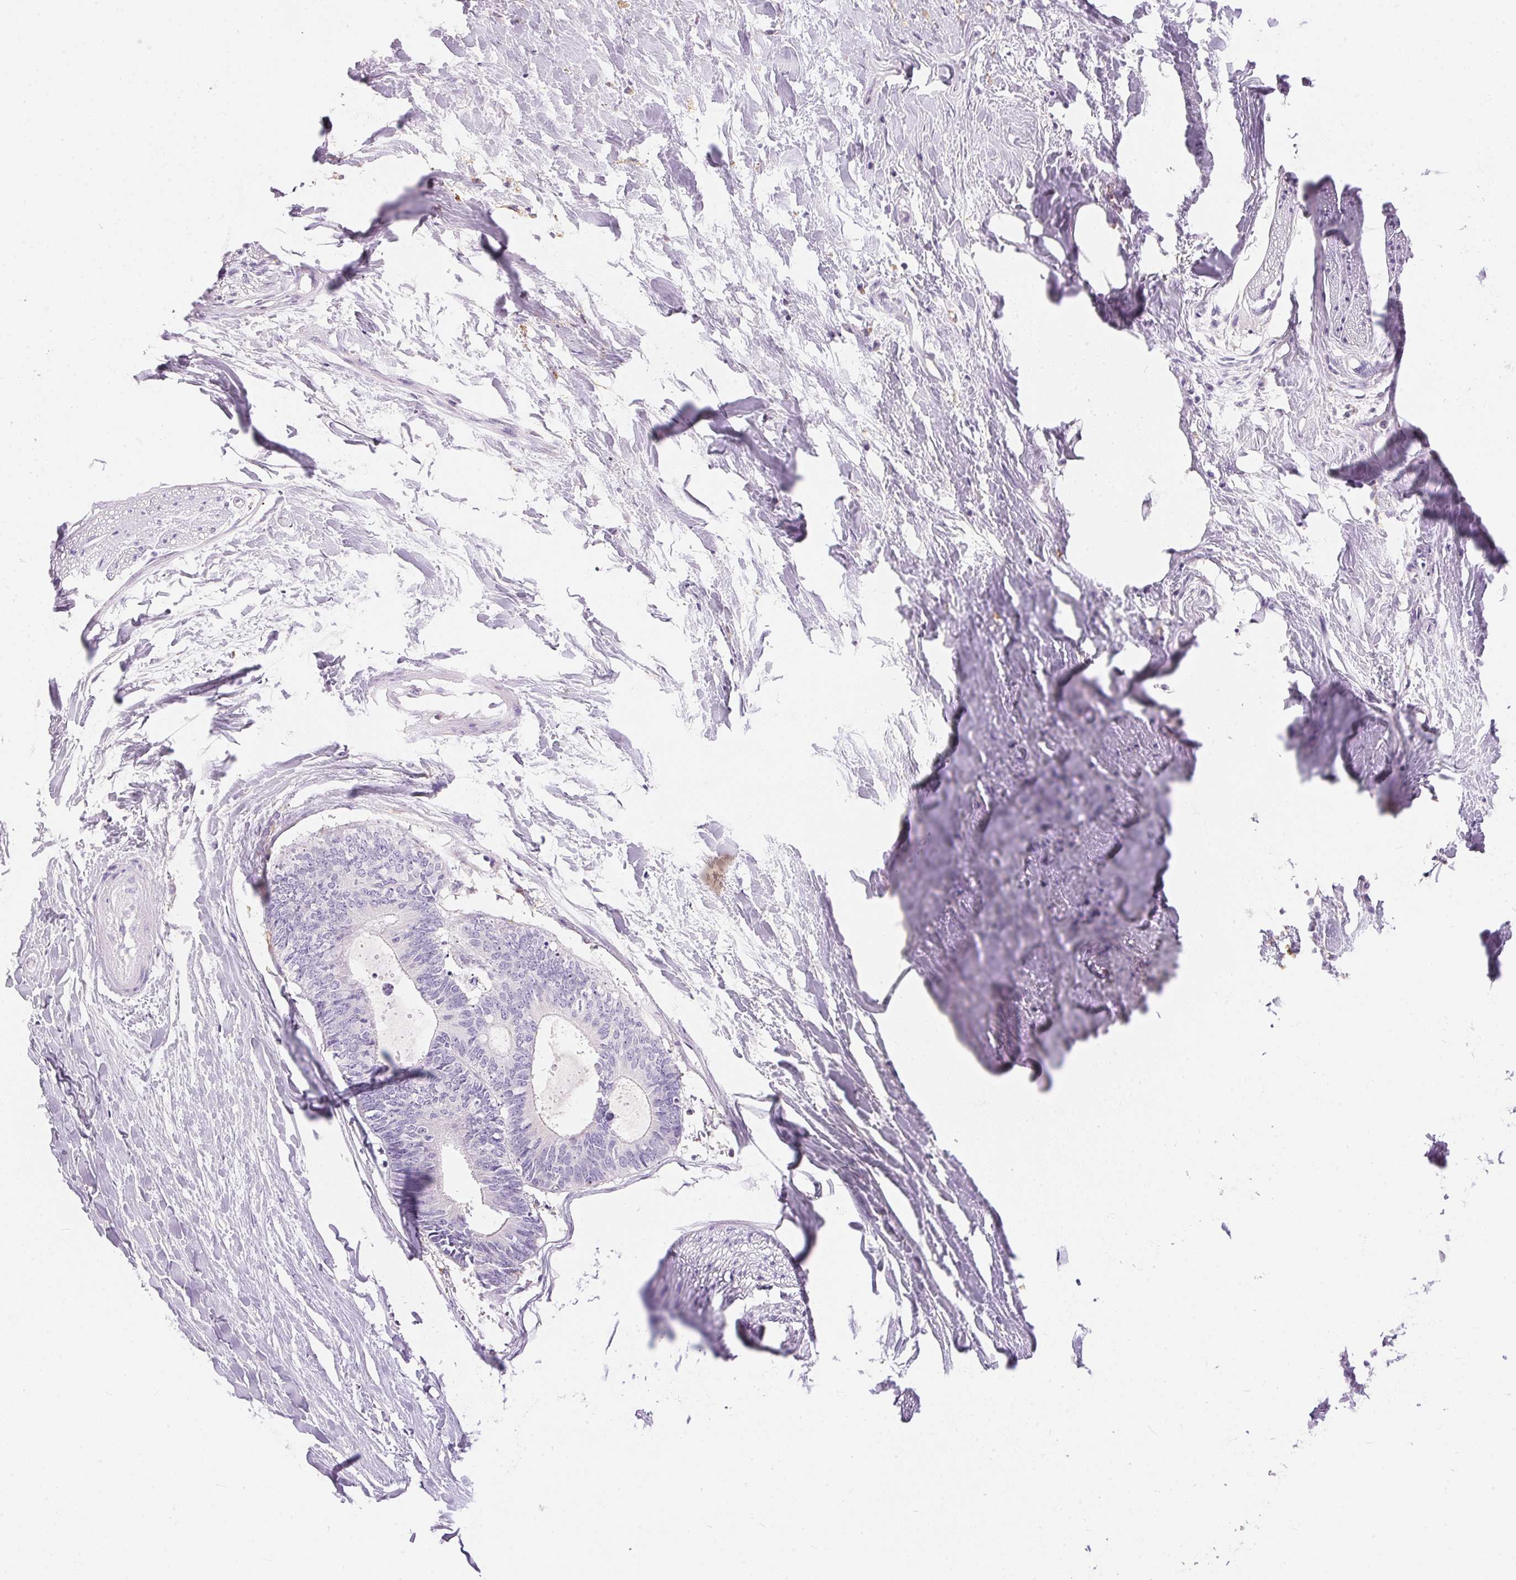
{"staining": {"intensity": "negative", "quantity": "none", "location": "none"}, "tissue": "colorectal cancer", "cell_type": "Tumor cells", "image_type": "cancer", "snomed": [{"axis": "morphology", "description": "Adenocarcinoma, NOS"}, {"axis": "topography", "description": "Colon"}, {"axis": "topography", "description": "Rectum"}], "caption": "Tumor cells show no significant expression in colorectal adenocarcinoma. (Brightfield microscopy of DAB (3,3'-diaminobenzidine) IHC at high magnification).", "gene": "PNLIPRP3", "patient": {"sex": "male", "age": 57}}